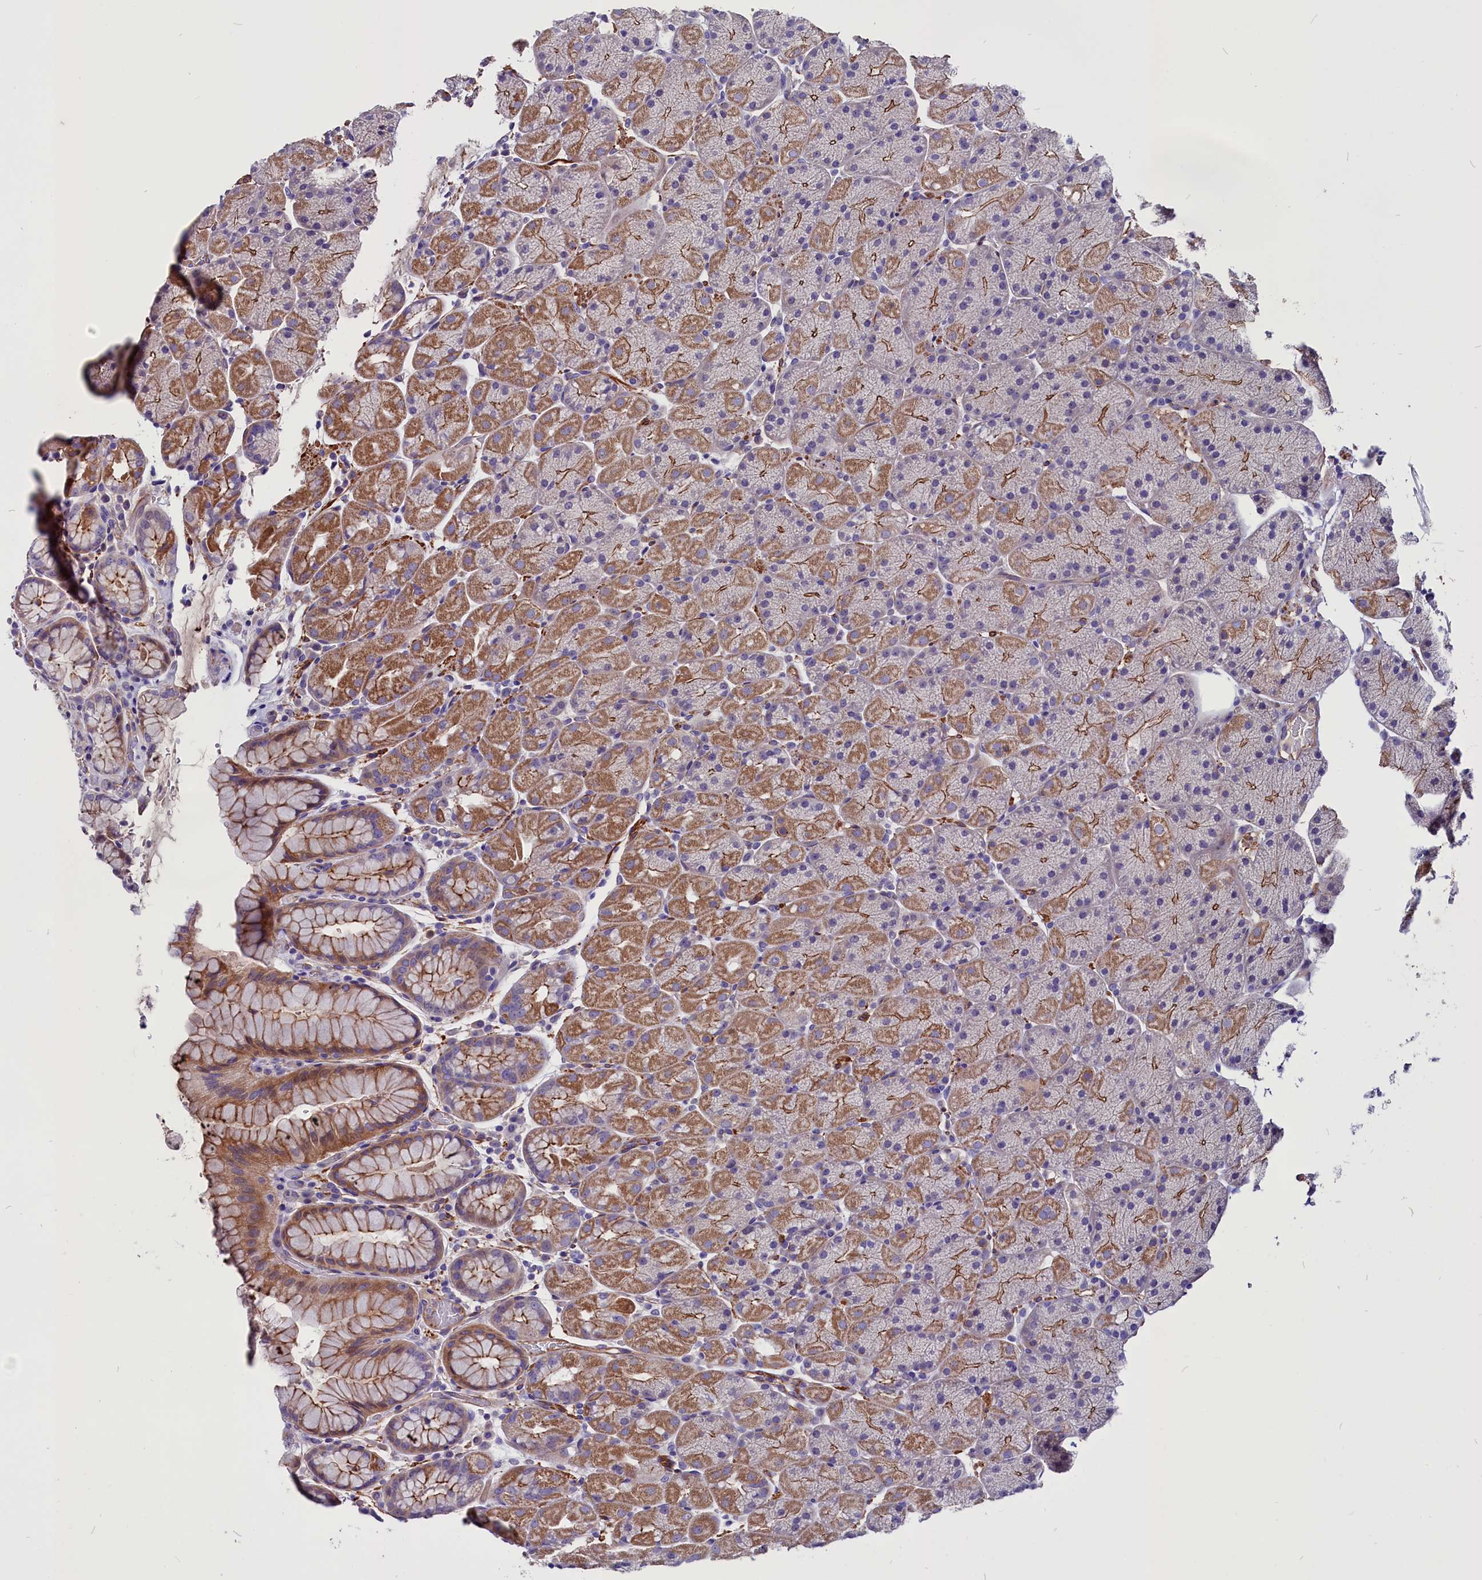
{"staining": {"intensity": "moderate", "quantity": "25%-75%", "location": "cytoplasmic/membranous"}, "tissue": "stomach", "cell_type": "Glandular cells", "image_type": "normal", "snomed": [{"axis": "morphology", "description": "Normal tissue, NOS"}, {"axis": "topography", "description": "Stomach, upper"}, {"axis": "topography", "description": "Stomach, lower"}], "caption": "Brown immunohistochemical staining in unremarkable stomach shows moderate cytoplasmic/membranous expression in about 25%-75% of glandular cells.", "gene": "ZNF749", "patient": {"sex": "male", "age": 67}}